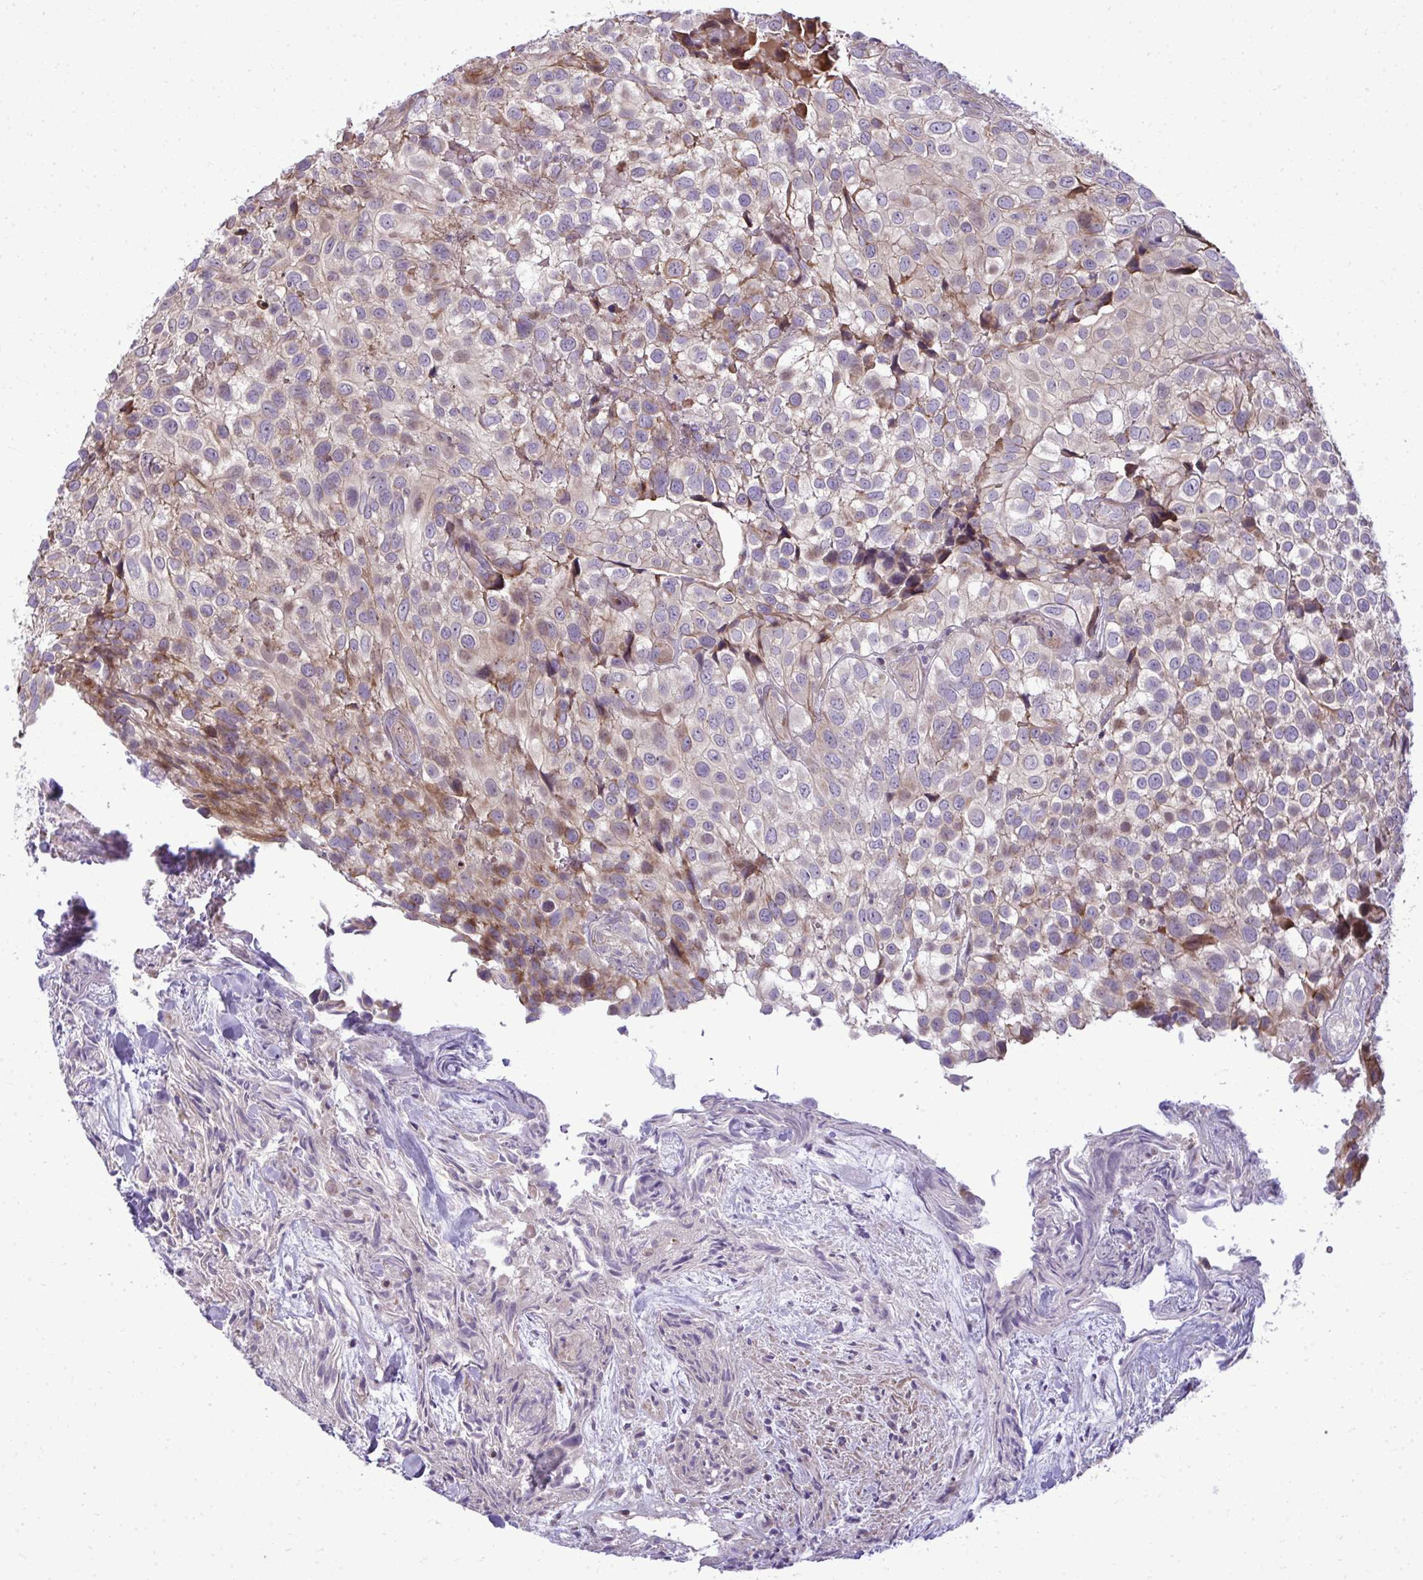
{"staining": {"intensity": "moderate", "quantity": "<25%", "location": "cytoplasmic/membranous"}, "tissue": "urothelial cancer", "cell_type": "Tumor cells", "image_type": "cancer", "snomed": [{"axis": "morphology", "description": "Urothelial carcinoma, High grade"}, {"axis": "topography", "description": "Urinary bladder"}], "caption": "IHC micrograph of neoplastic tissue: human high-grade urothelial carcinoma stained using immunohistochemistry (IHC) exhibits low levels of moderate protein expression localized specifically in the cytoplasmic/membranous of tumor cells, appearing as a cytoplasmic/membranous brown color.", "gene": "ZSCAN9", "patient": {"sex": "male", "age": 56}}